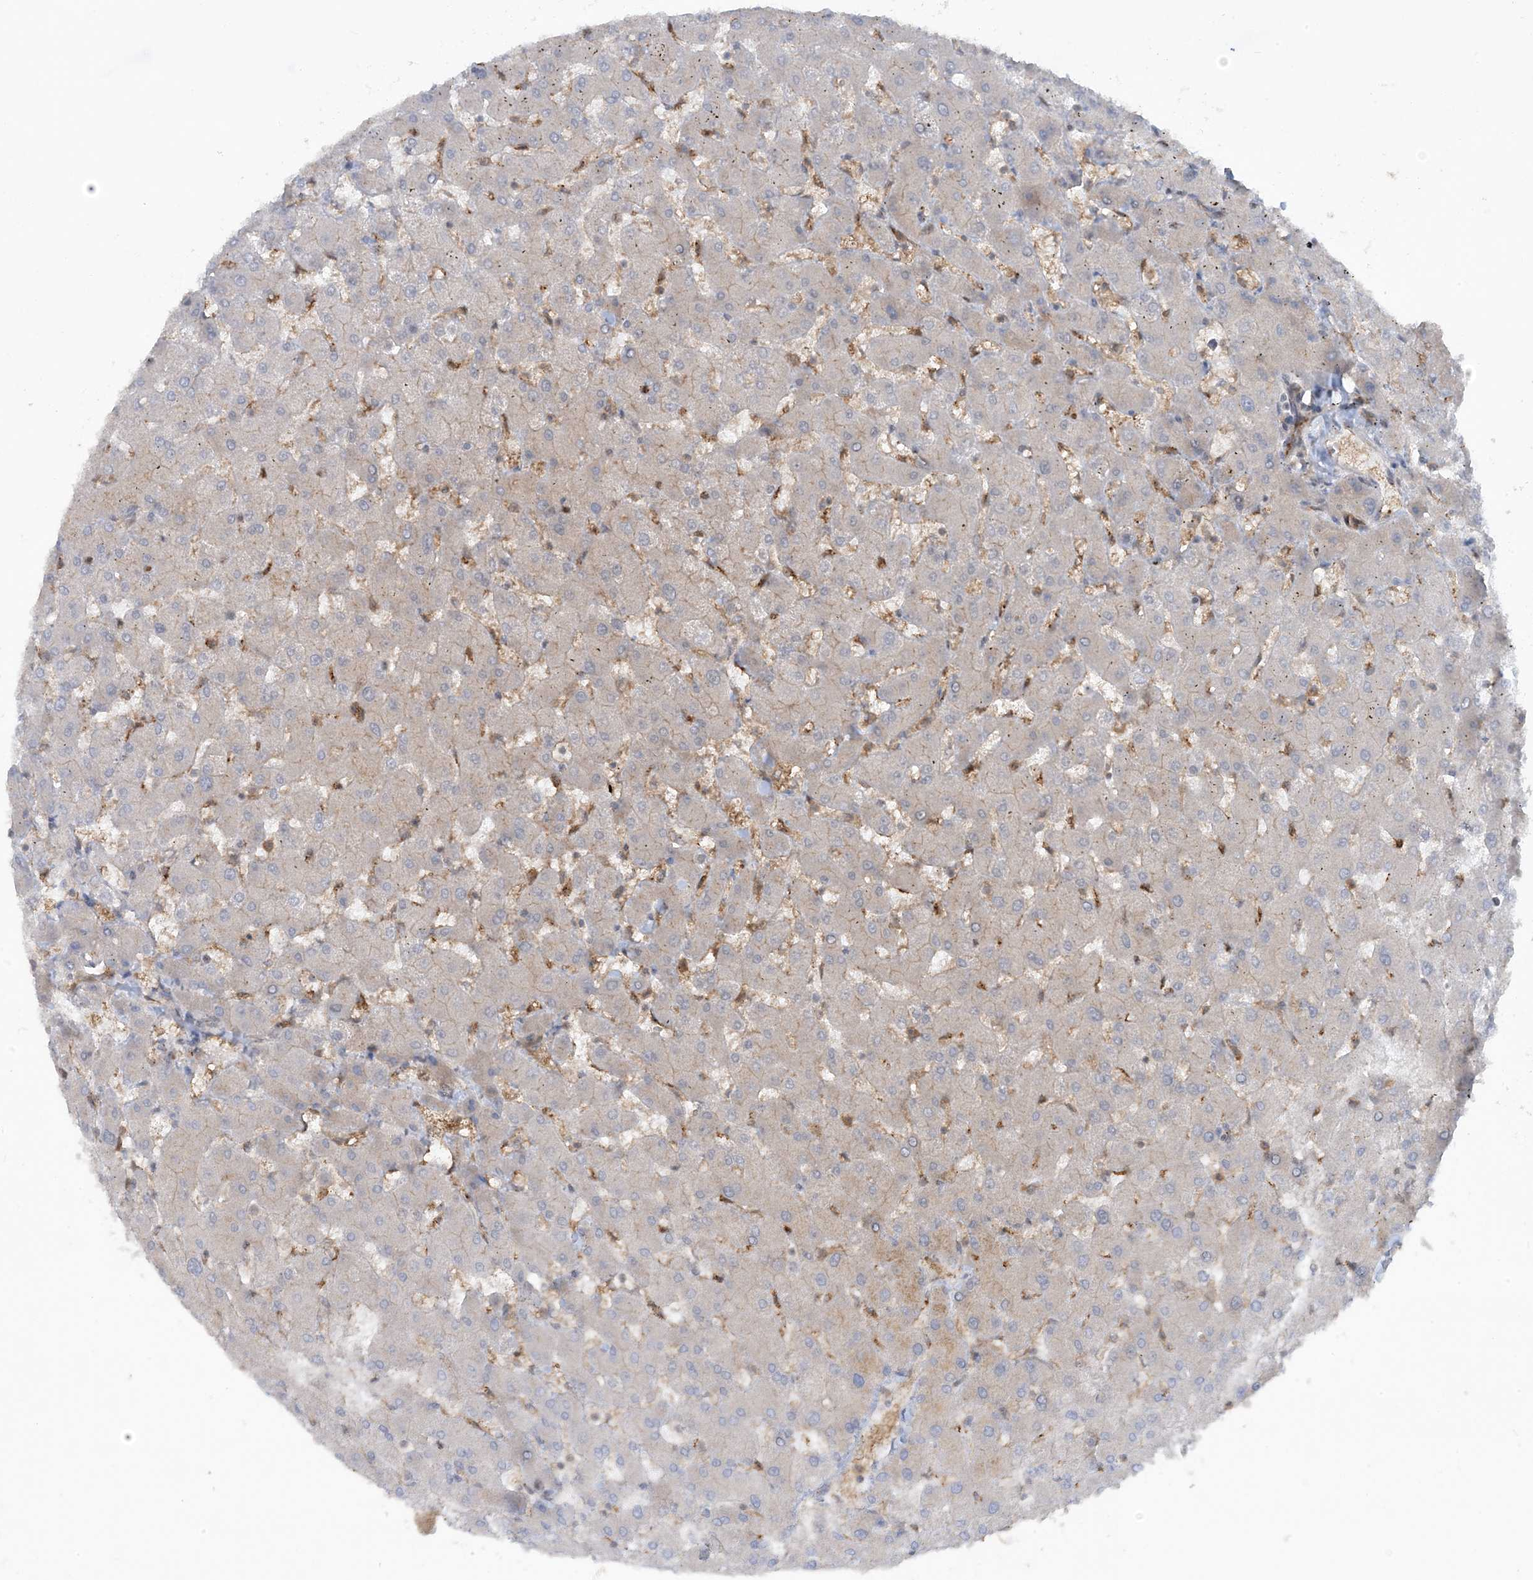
{"staining": {"intensity": "negative", "quantity": "none", "location": "none"}, "tissue": "liver", "cell_type": "Cholangiocytes", "image_type": "normal", "snomed": [{"axis": "morphology", "description": "Normal tissue, NOS"}, {"axis": "topography", "description": "Liver"}], "caption": "An IHC image of unremarkable liver is shown. There is no staining in cholangiocytes of liver. (DAB (3,3'-diaminobenzidine) IHC, high magnification).", "gene": "CERT1", "patient": {"sex": "female", "age": 63}}